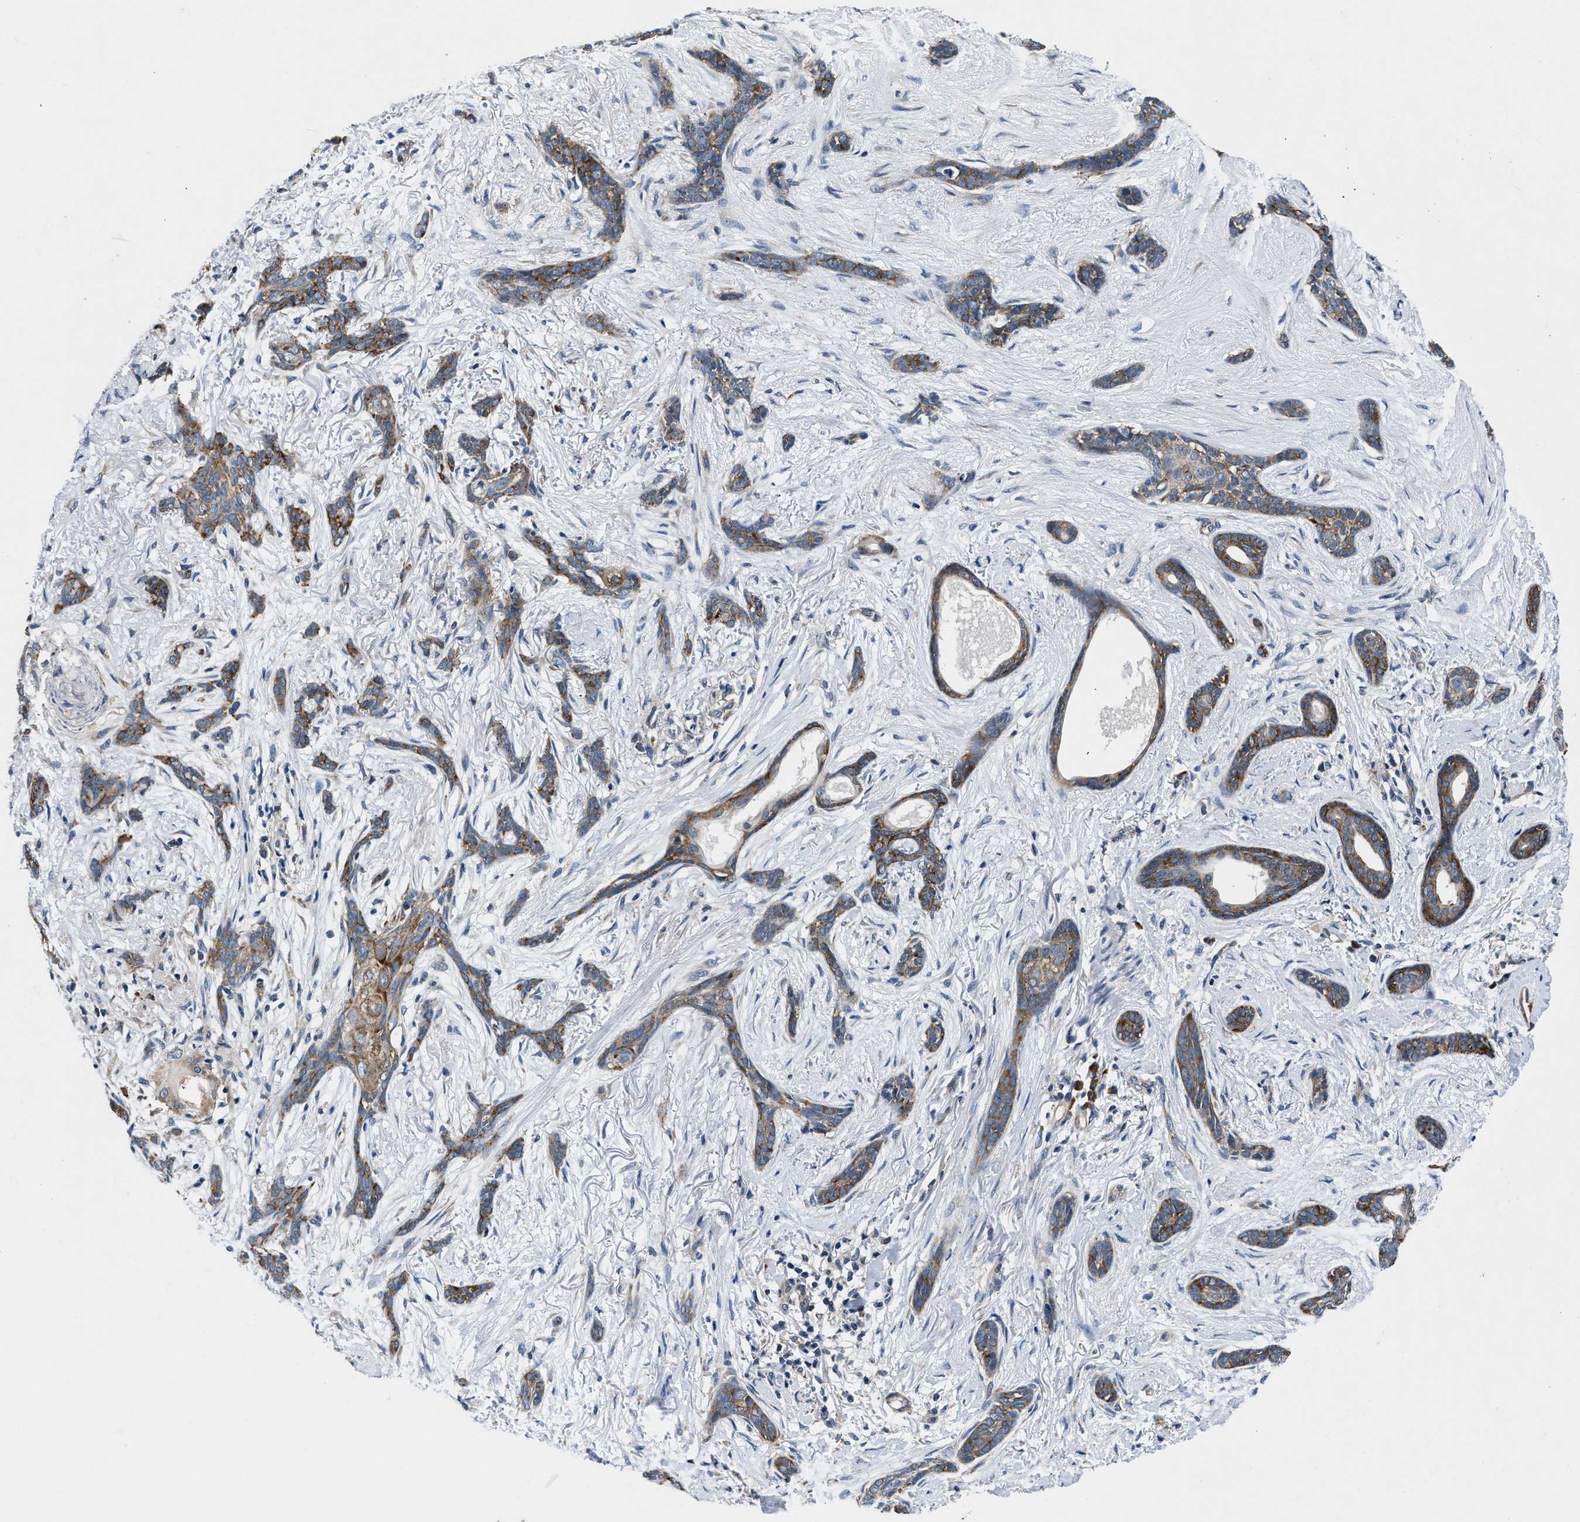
{"staining": {"intensity": "moderate", "quantity": ">75%", "location": "cytoplasmic/membranous"}, "tissue": "skin cancer", "cell_type": "Tumor cells", "image_type": "cancer", "snomed": [{"axis": "morphology", "description": "Basal cell carcinoma"}, {"axis": "morphology", "description": "Adnexal tumor, benign"}, {"axis": "topography", "description": "Skin"}], "caption": "DAB immunohistochemical staining of human skin cancer (benign adnexal tumor) demonstrates moderate cytoplasmic/membranous protein expression in about >75% of tumor cells.", "gene": "PA2G4", "patient": {"sex": "female", "age": 42}}